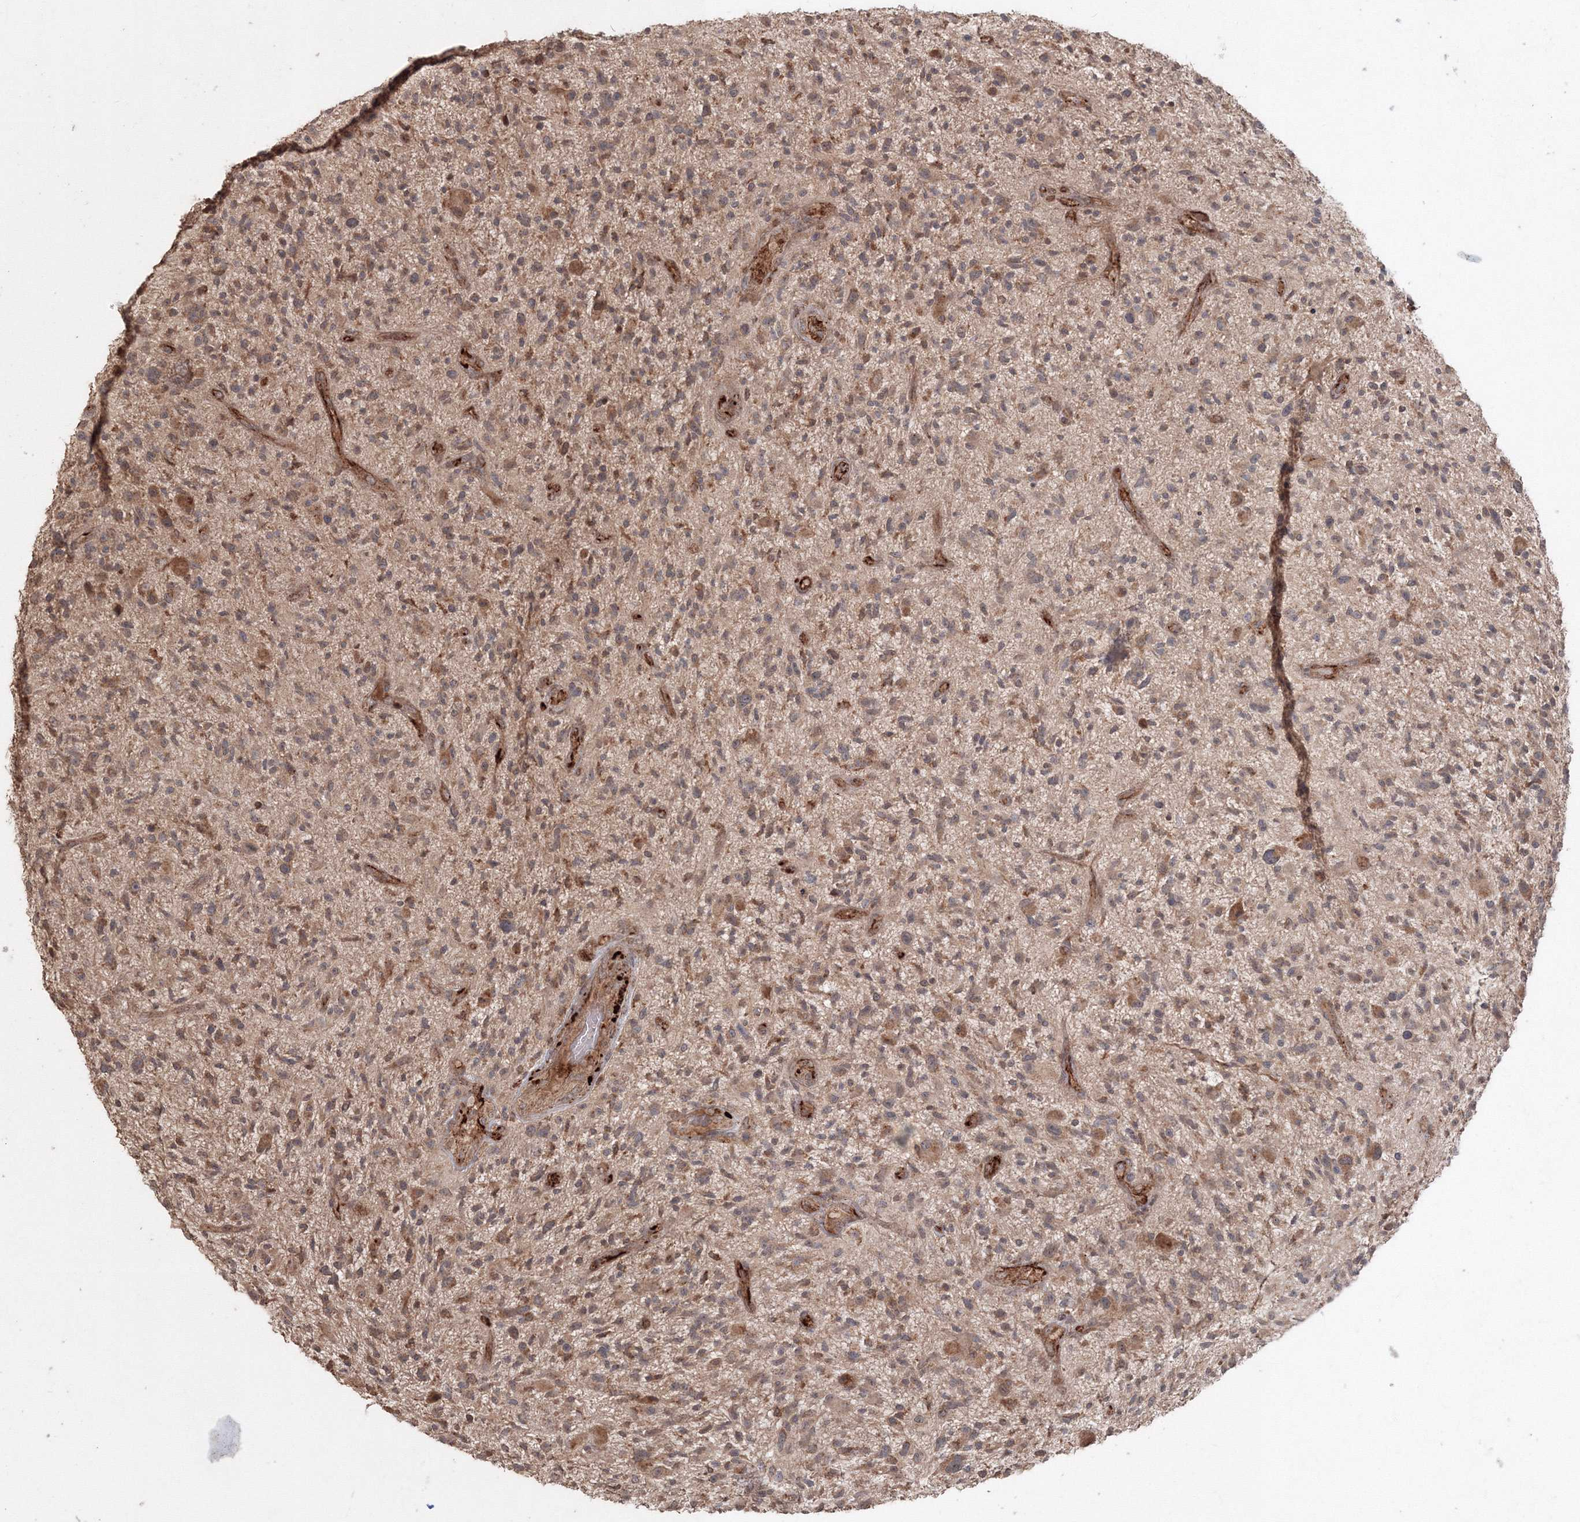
{"staining": {"intensity": "weak", "quantity": "25%-75%", "location": "cytoplasmic/membranous"}, "tissue": "glioma", "cell_type": "Tumor cells", "image_type": "cancer", "snomed": [{"axis": "morphology", "description": "Glioma, malignant, High grade"}, {"axis": "topography", "description": "Brain"}], "caption": "This is an image of immunohistochemistry (IHC) staining of glioma, which shows weak staining in the cytoplasmic/membranous of tumor cells.", "gene": "ANAPC16", "patient": {"sex": "male", "age": 47}}